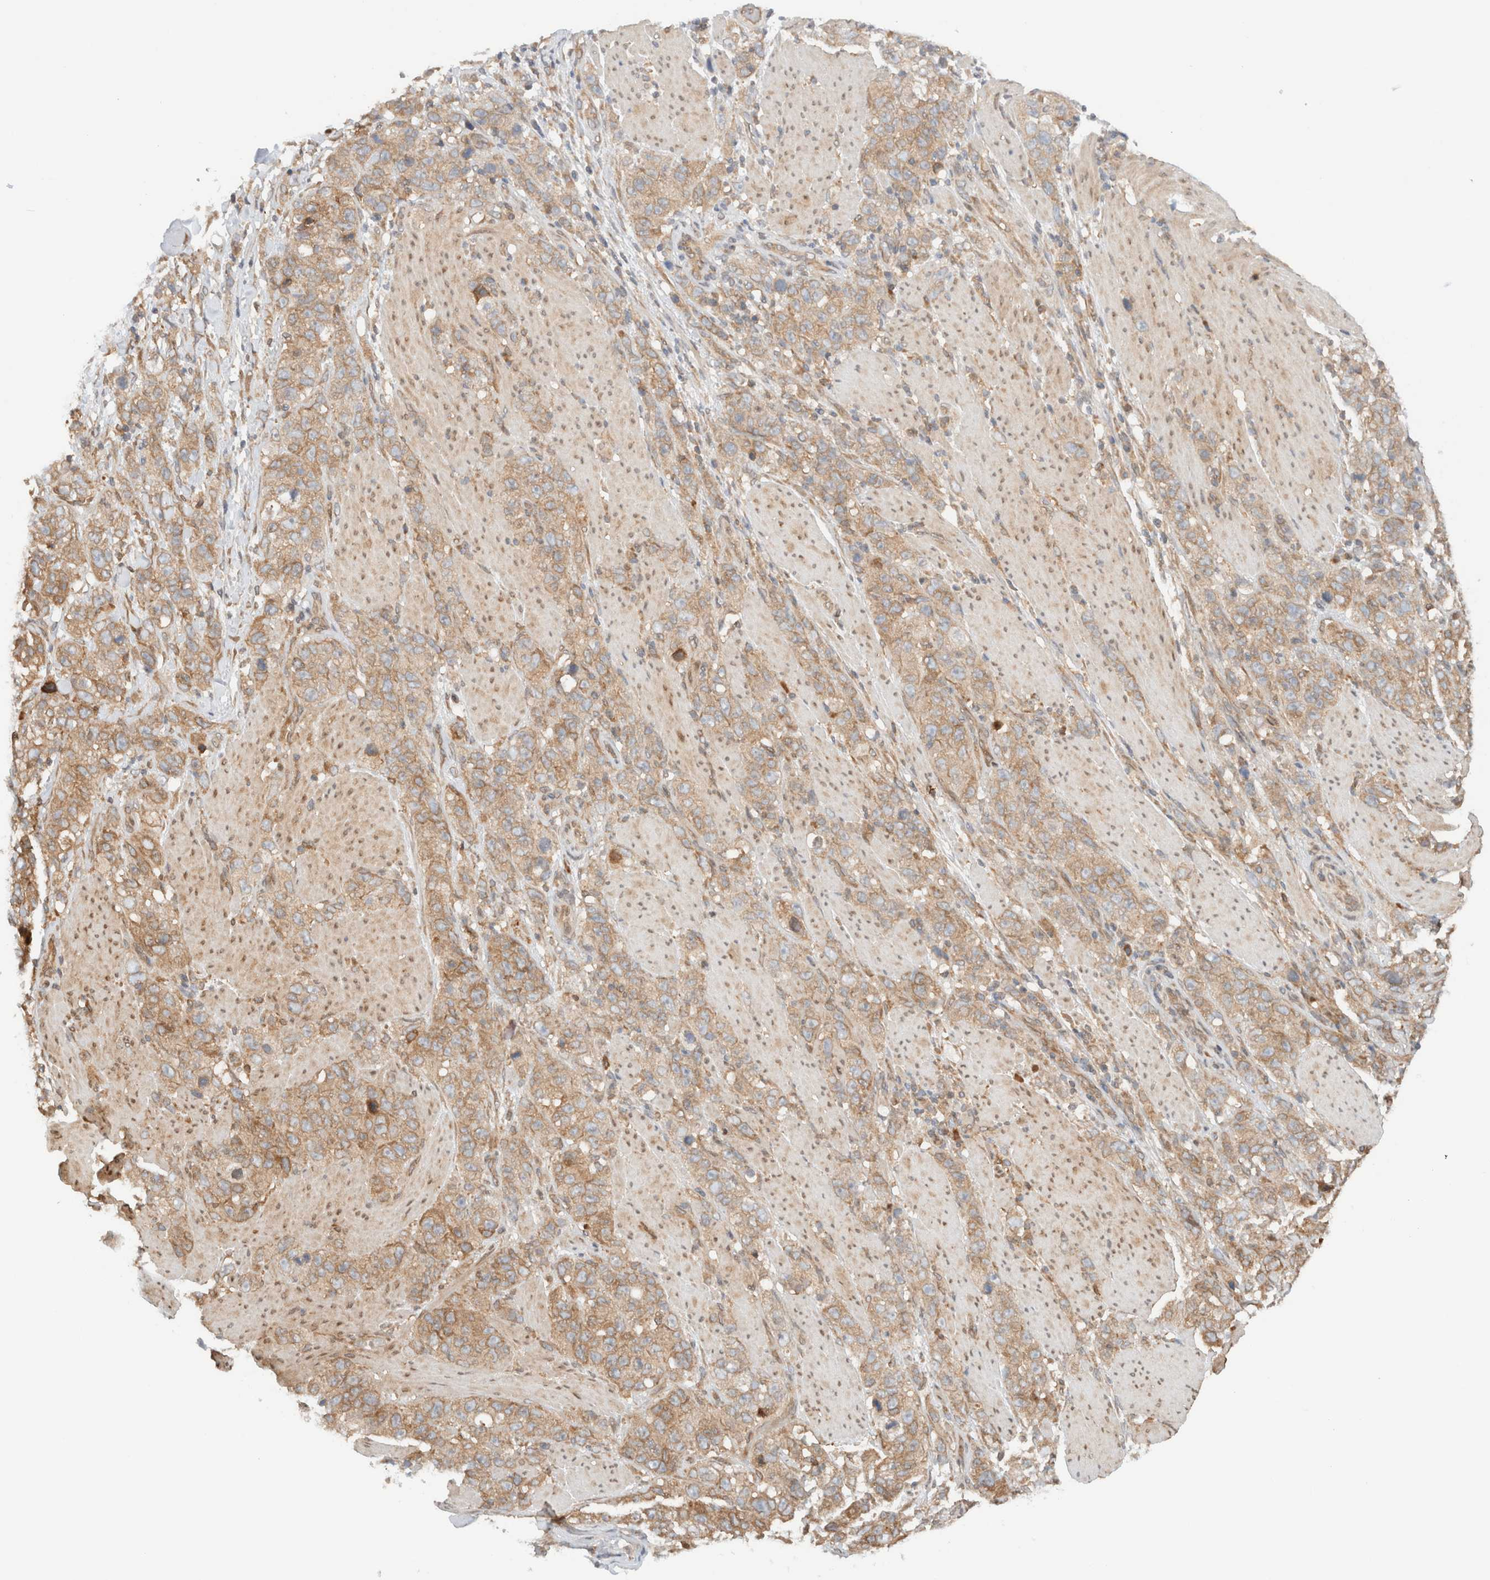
{"staining": {"intensity": "weak", "quantity": ">75%", "location": "cytoplasmic/membranous"}, "tissue": "stomach cancer", "cell_type": "Tumor cells", "image_type": "cancer", "snomed": [{"axis": "morphology", "description": "Adenocarcinoma, NOS"}, {"axis": "topography", "description": "Stomach"}], "caption": "DAB immunohistochemical staining of stomach adenocarcinoma displays weak cytoplasmic/membranous protein expression in approximately >75% of tumor cells.", "gene": "ARFGEF2", "patient": {"sex": "male", "age": 48}}